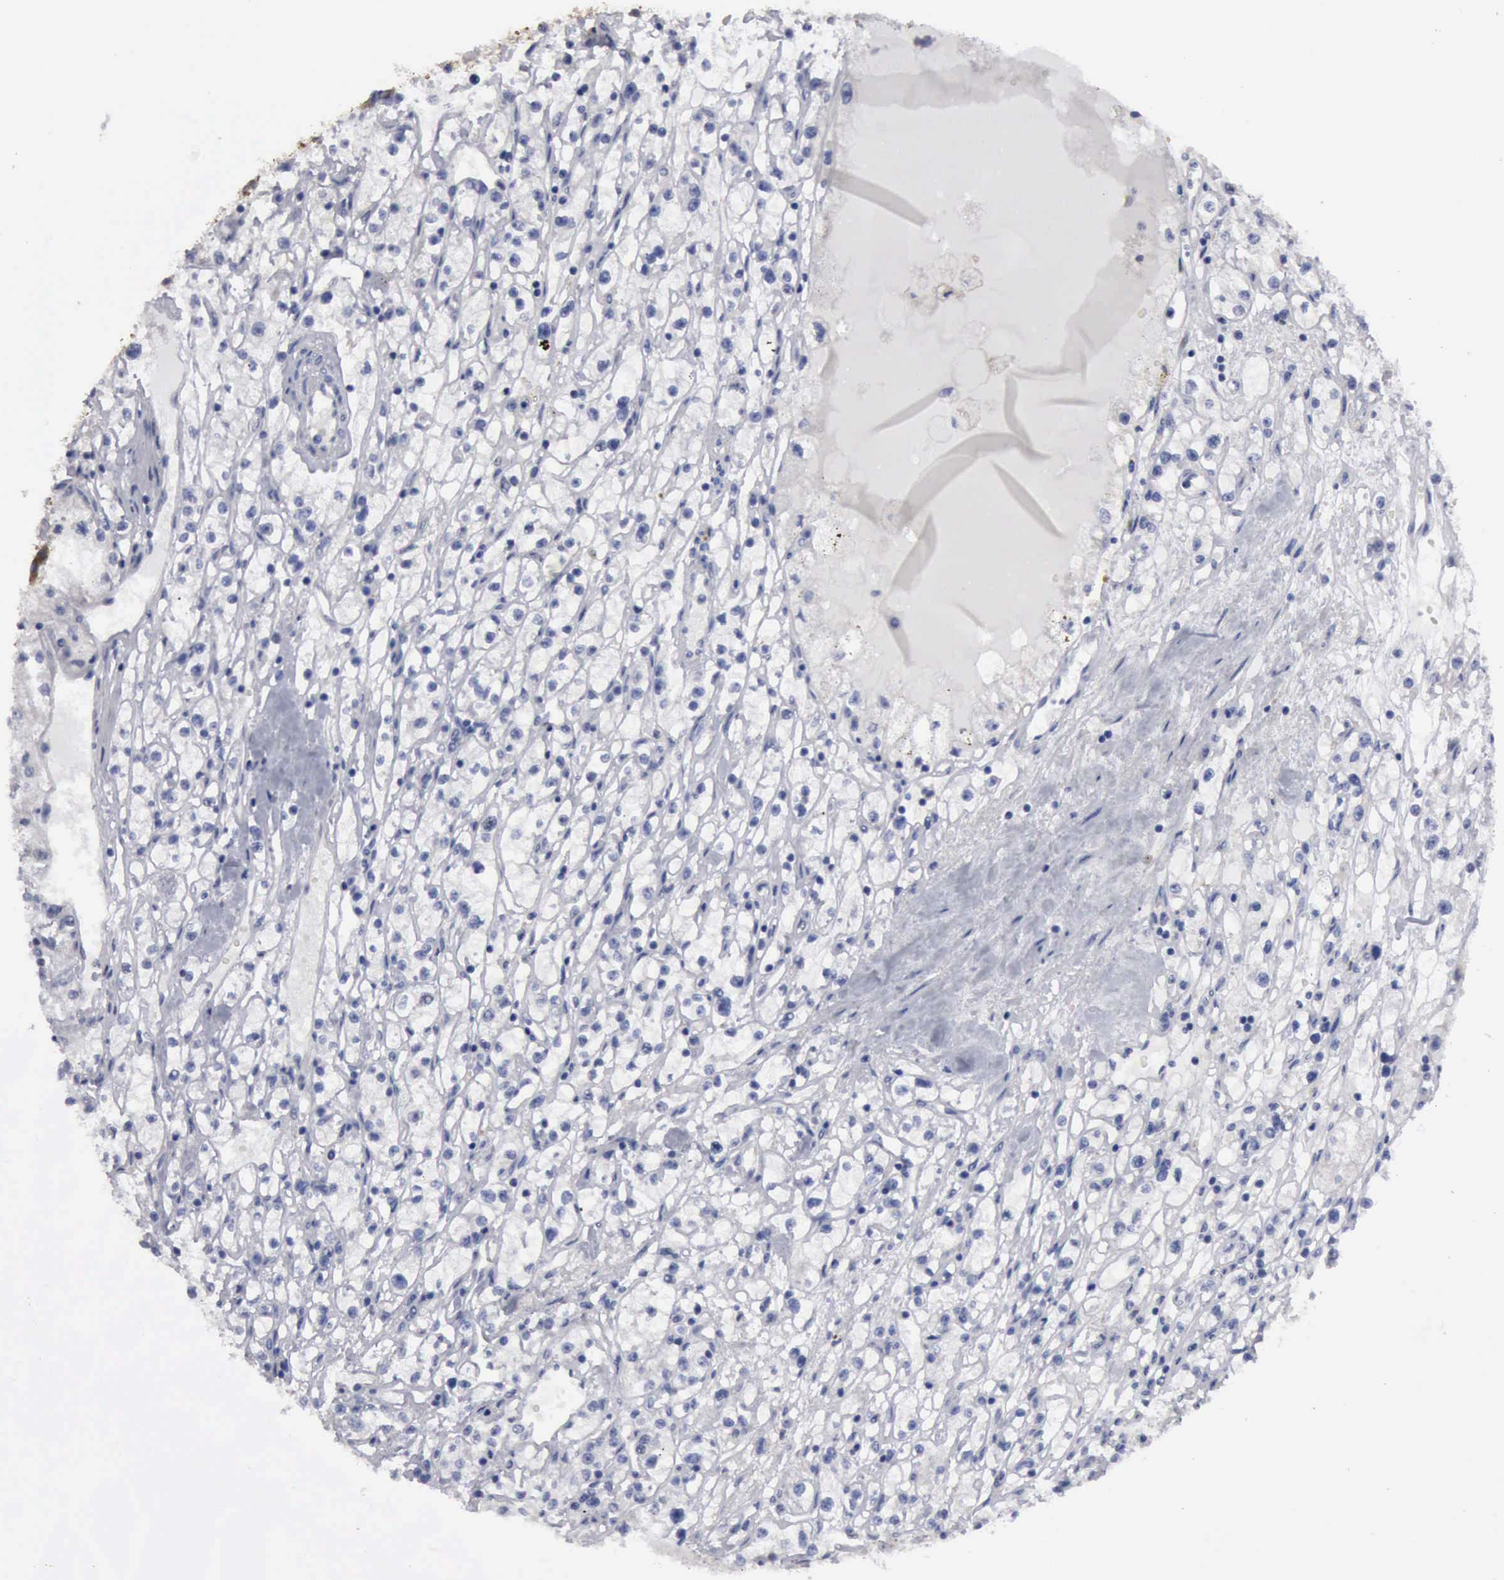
{"staining": {"intensity": "negative", "quantity": "none", "location": "none"}, "tissue": "renal cancer", "cell_type": "Tumor cells", "image_type": "cancer", "snomed": [{"axis": "morphology", "description": "Adenocarcinoma, NOS"}, {"axis": "topography", "description": "Kidney"}], "caption": "Immunohistochemical staining of human renal adenocarcinoma exhibits no significant positivity in tumor cells.", "gene": "TXLNG", "patient": {"sex": "male", "age": 56}}